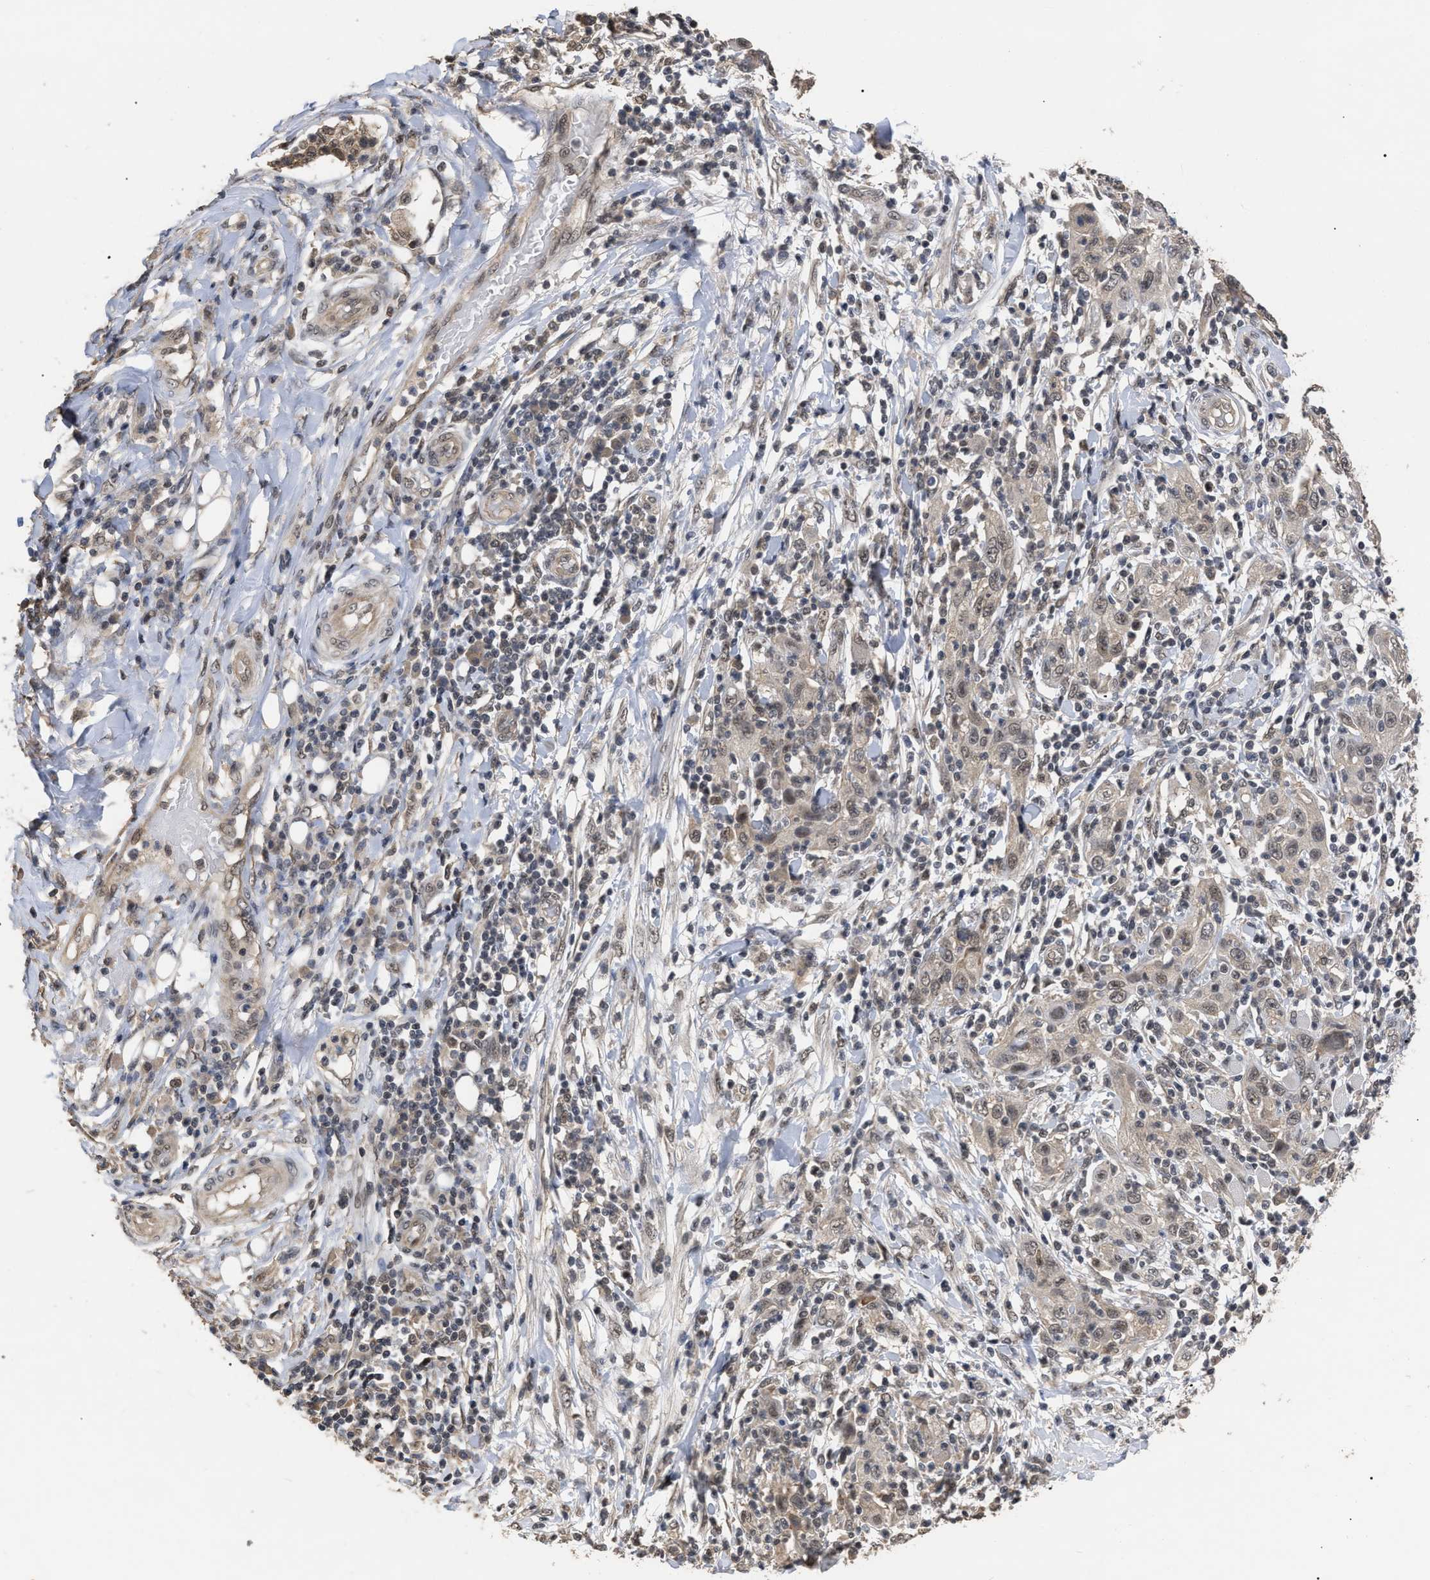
{"staining": {"intensity": "weak", "quantity": ">75%", "location": "cytoplasmic/membranous,nuclear"}, "tissue": "skin cancer", "cell_type": "Tumor cells", "image_type": "cancer", "snomed": [{"axis": "morphology", "description": "Squamous cell carcinoma, NOS"}, {"axis": "topography", "description": "Skin"}], "caption": "Weak cytoplasmic/membranous and nuclear expression for a protein is identified in about >75% of tumor cells of skin cancer using IHC.", "gene": "JAZF1", "patient": {"sex": "female", "age": 88}}